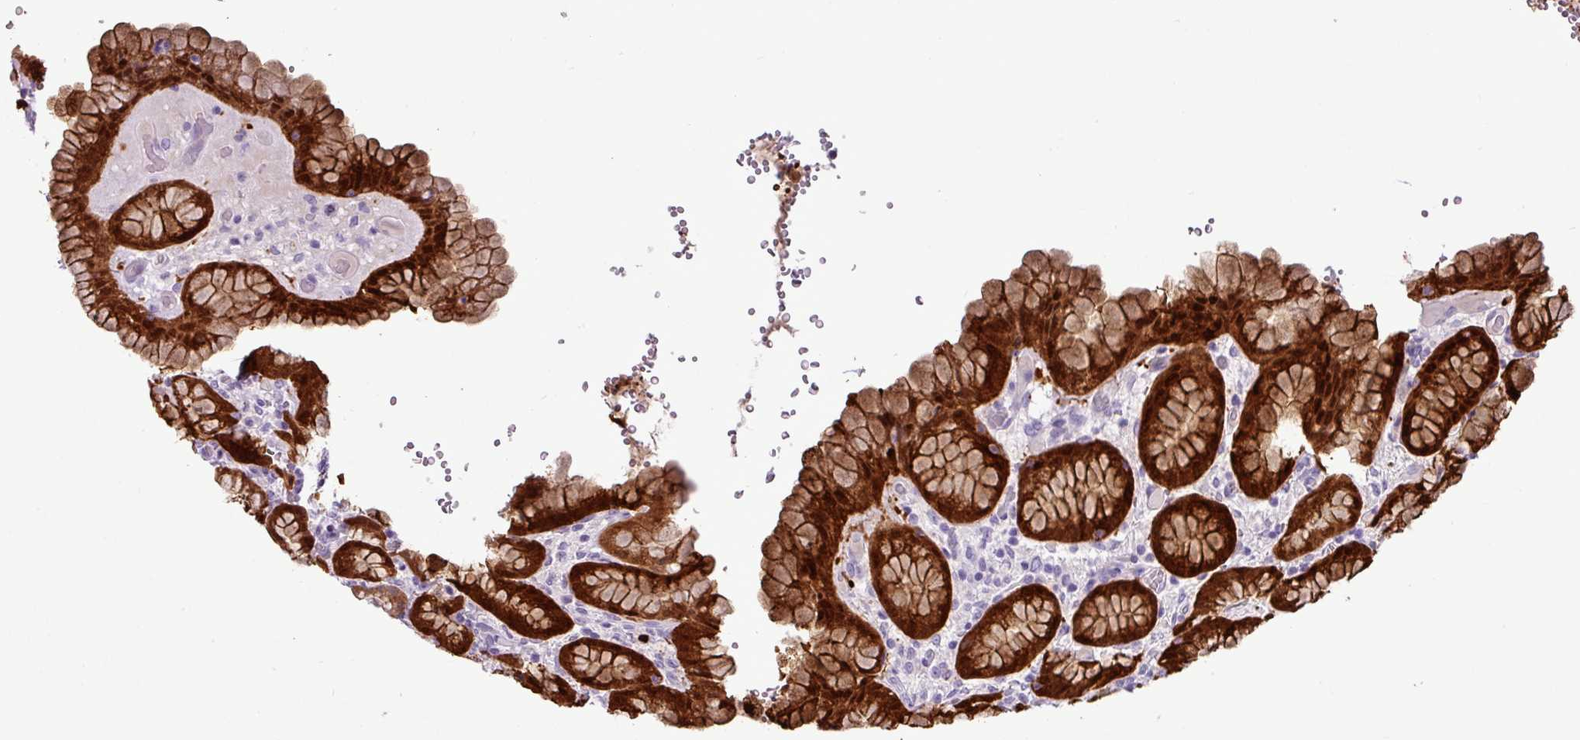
{"staining": {"intensity": "strong", "quantity": "<25%", "location": "cytoplasmic/membranous,nuclear"}, "tissue": "stomach", "cell_type": "Glandular cells", "image_type": "normal", "snomed": [{"axis": "morphology", "description": "Normal tissue, NOS"}, {"axis": "topography", "description": "Stomach, upper"}], "caption": "Protein staining demonstrates strong cytoplasmic/membranous,nuclear staining in approximately <25% of glandular cells in unremarkable stomach.", "gene": "ALDH3A1", "patient": {"sex": "male", "age": 52}}